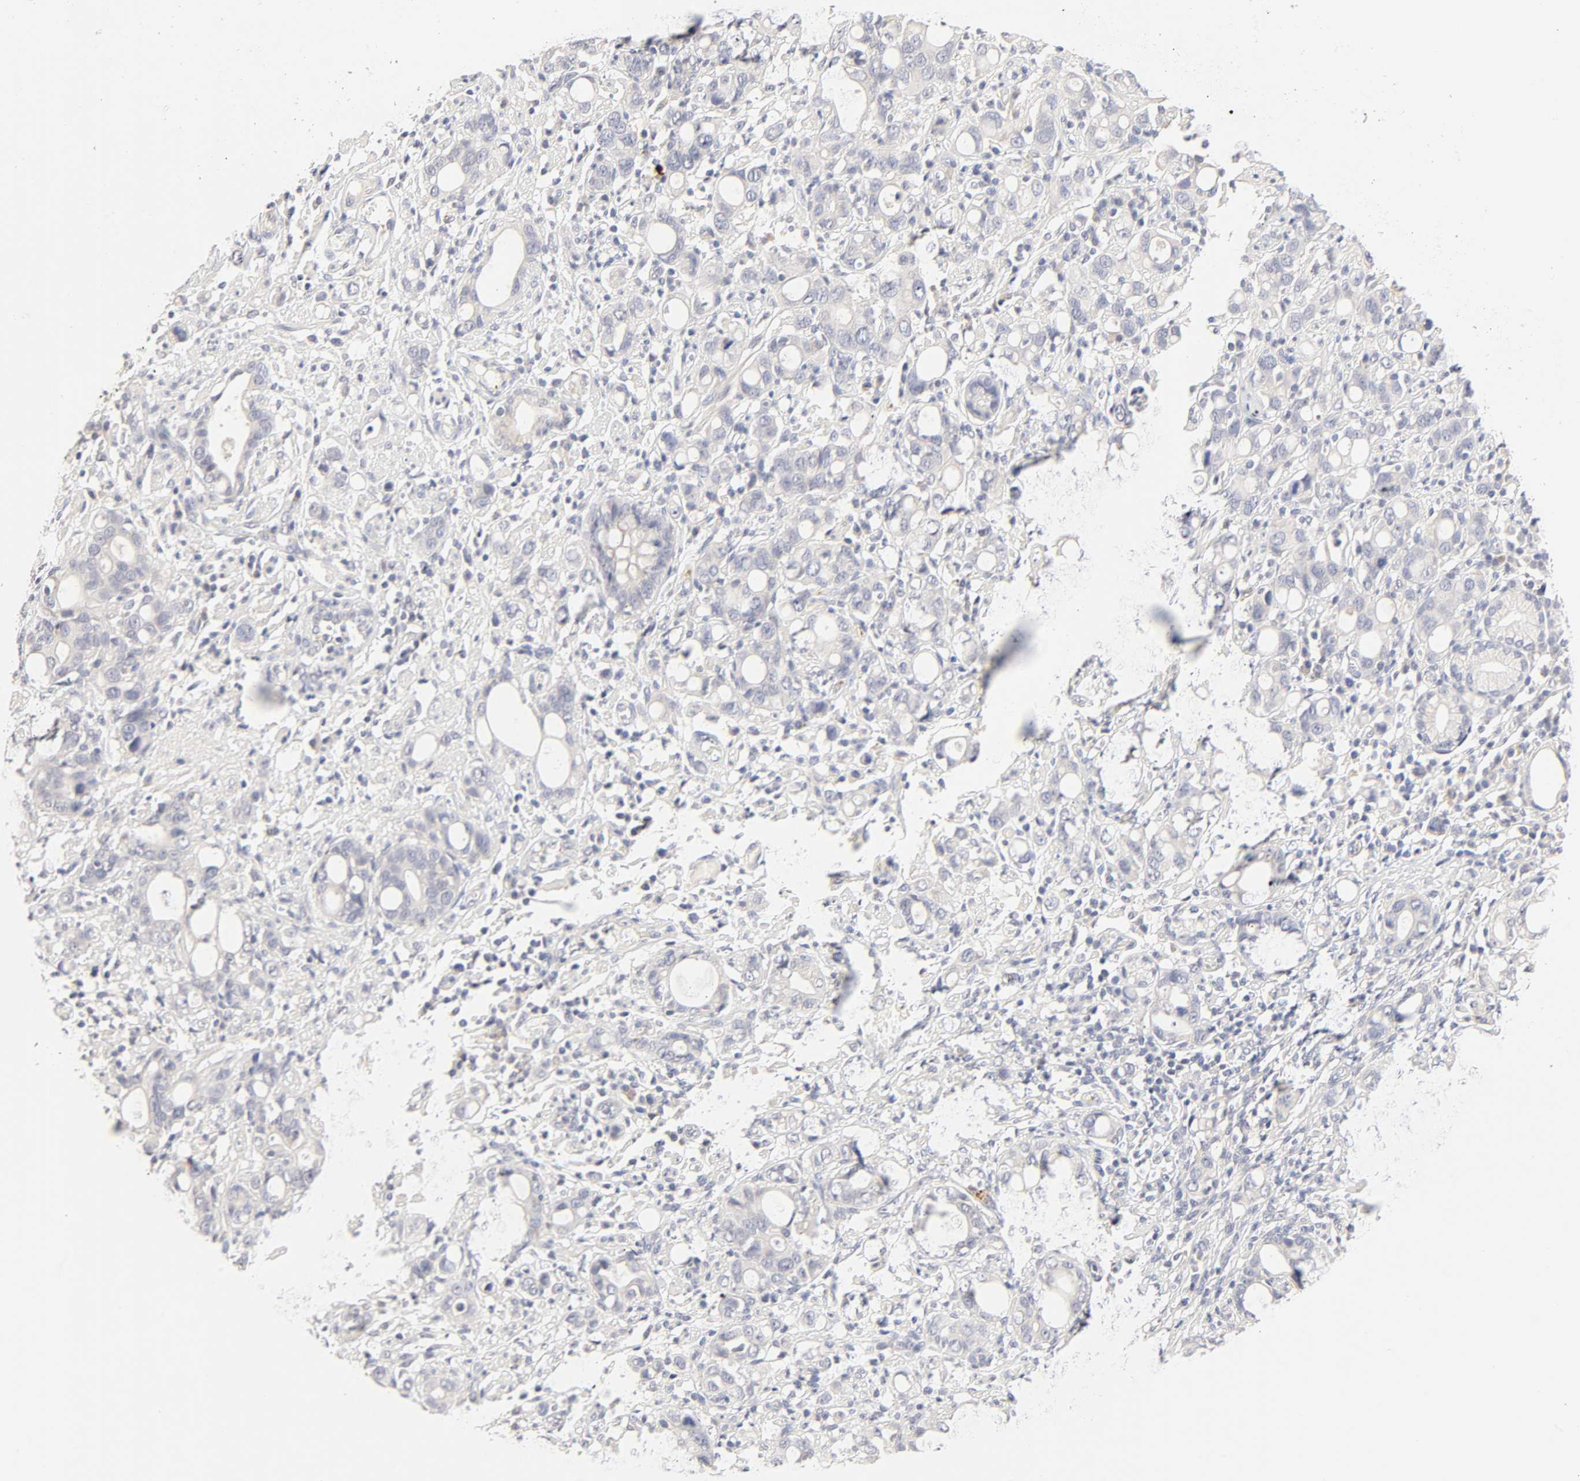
{"staining": {"intensity": "negative", "quantity": "none", "location": "none"}, "tissue": "stomach cancer", "cell_type": "Tumor cells", "image_type": "cancer", "snomed": [{"axis": "morphology", "description": "Adenocarcinoma, NOS"}, {"axis": "topography", "description": "Stomach"}], "caption": "Immunohistochemistry (IHC) of adenocarcinoma (stomach) exhibits no staining in tumor cells.", "gene": "CYP4B1", "patient": {"sex": "female", "age": 75}}